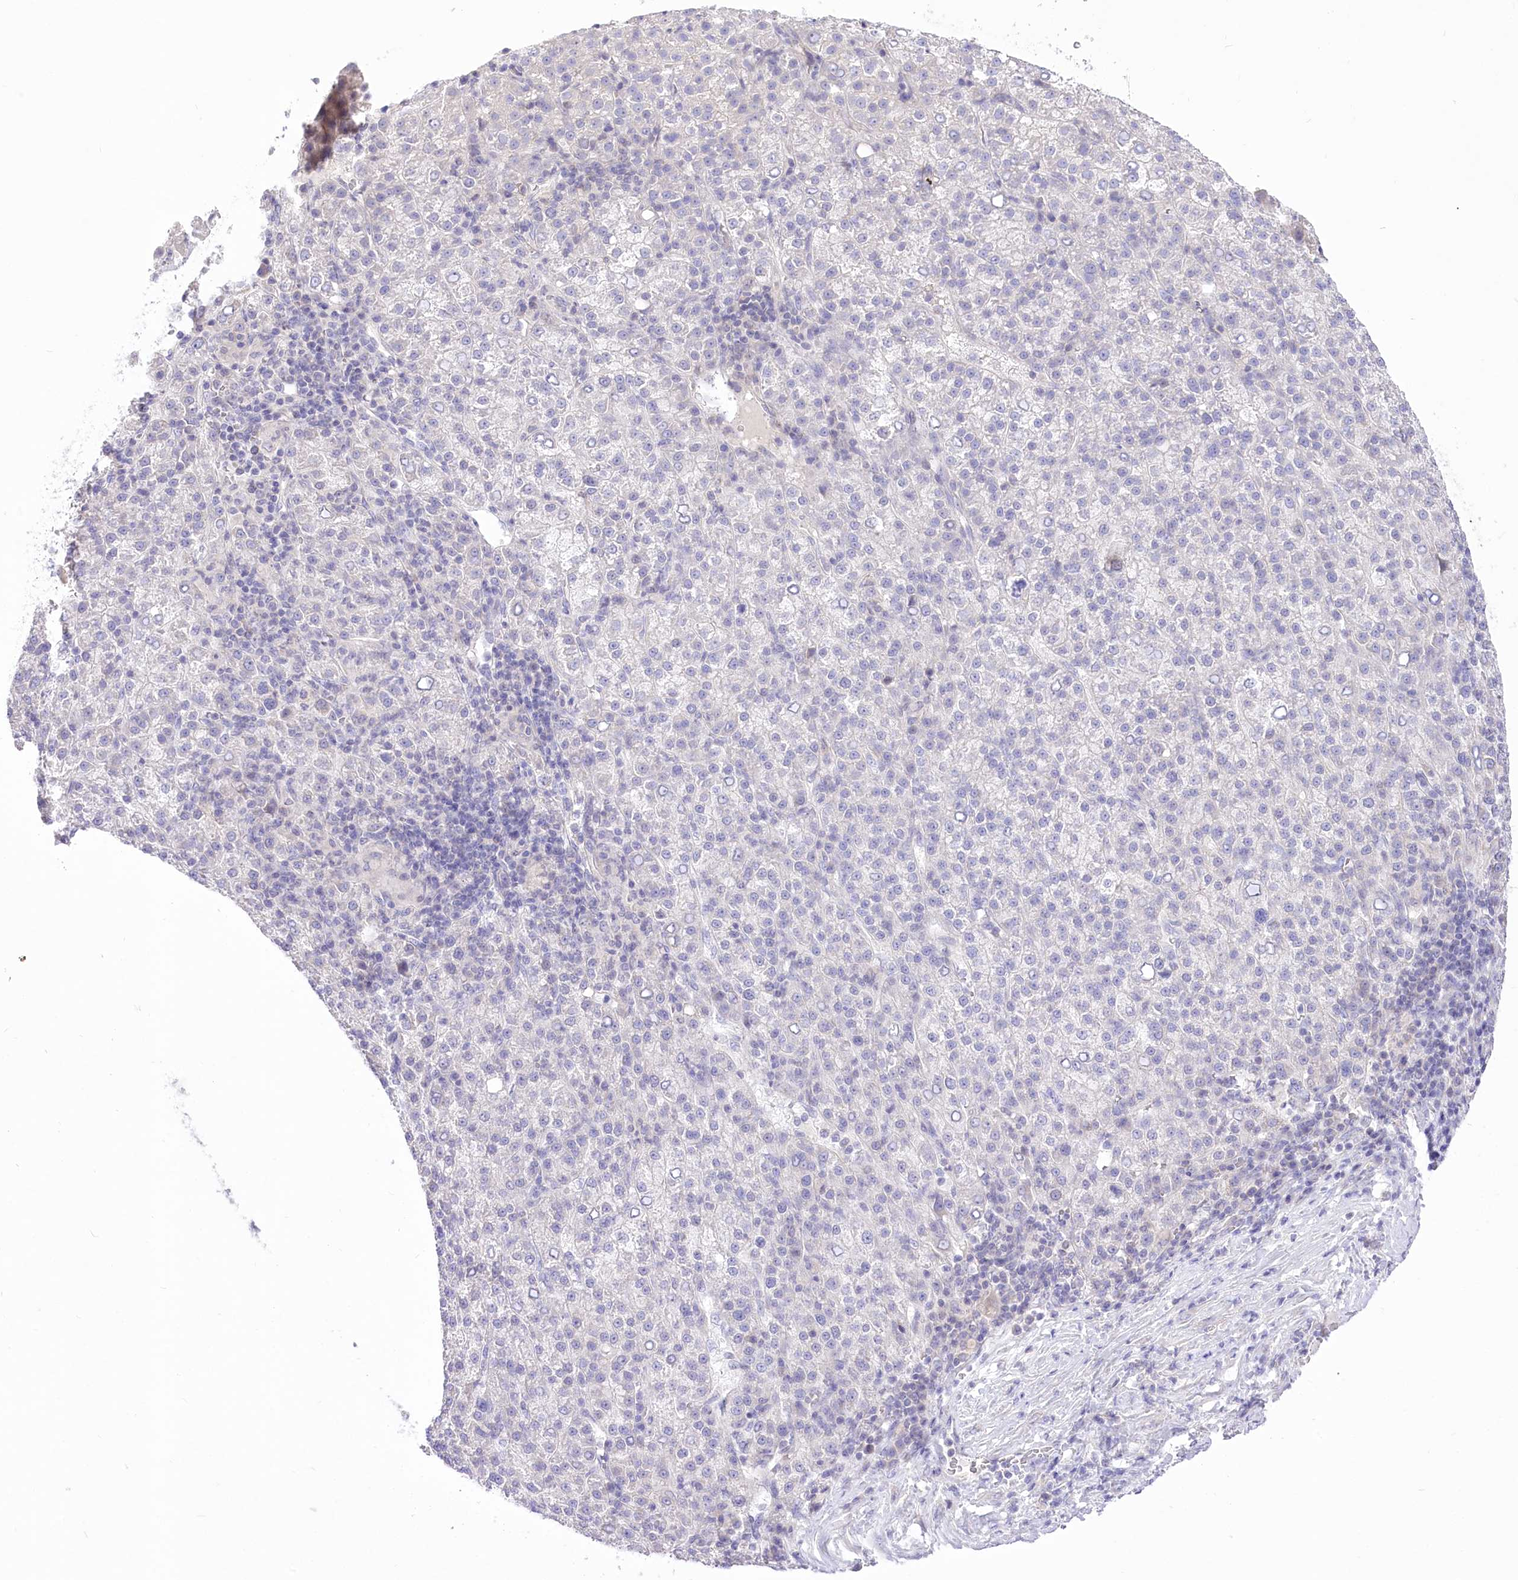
{"staining": {"intensity": "negative", "quantity": "none", "location": "none"}, "tissue": "liver cancer", "cell_type": "Tumor cells", "image_type": "cancer", "snomed": [{"axis": "morphology", "description": "Carcinoma, Hepatocellular, NOS"}, {"axis": "topography", "description": "Liver"}], "caption": "DAB (3,3'-diaminobenzidine) immunohistochemical staining of human liver cancer reveals no significant staining in tumor cells.", "gene": "HELT", "patient": {"sex": "female", "age": 58}}